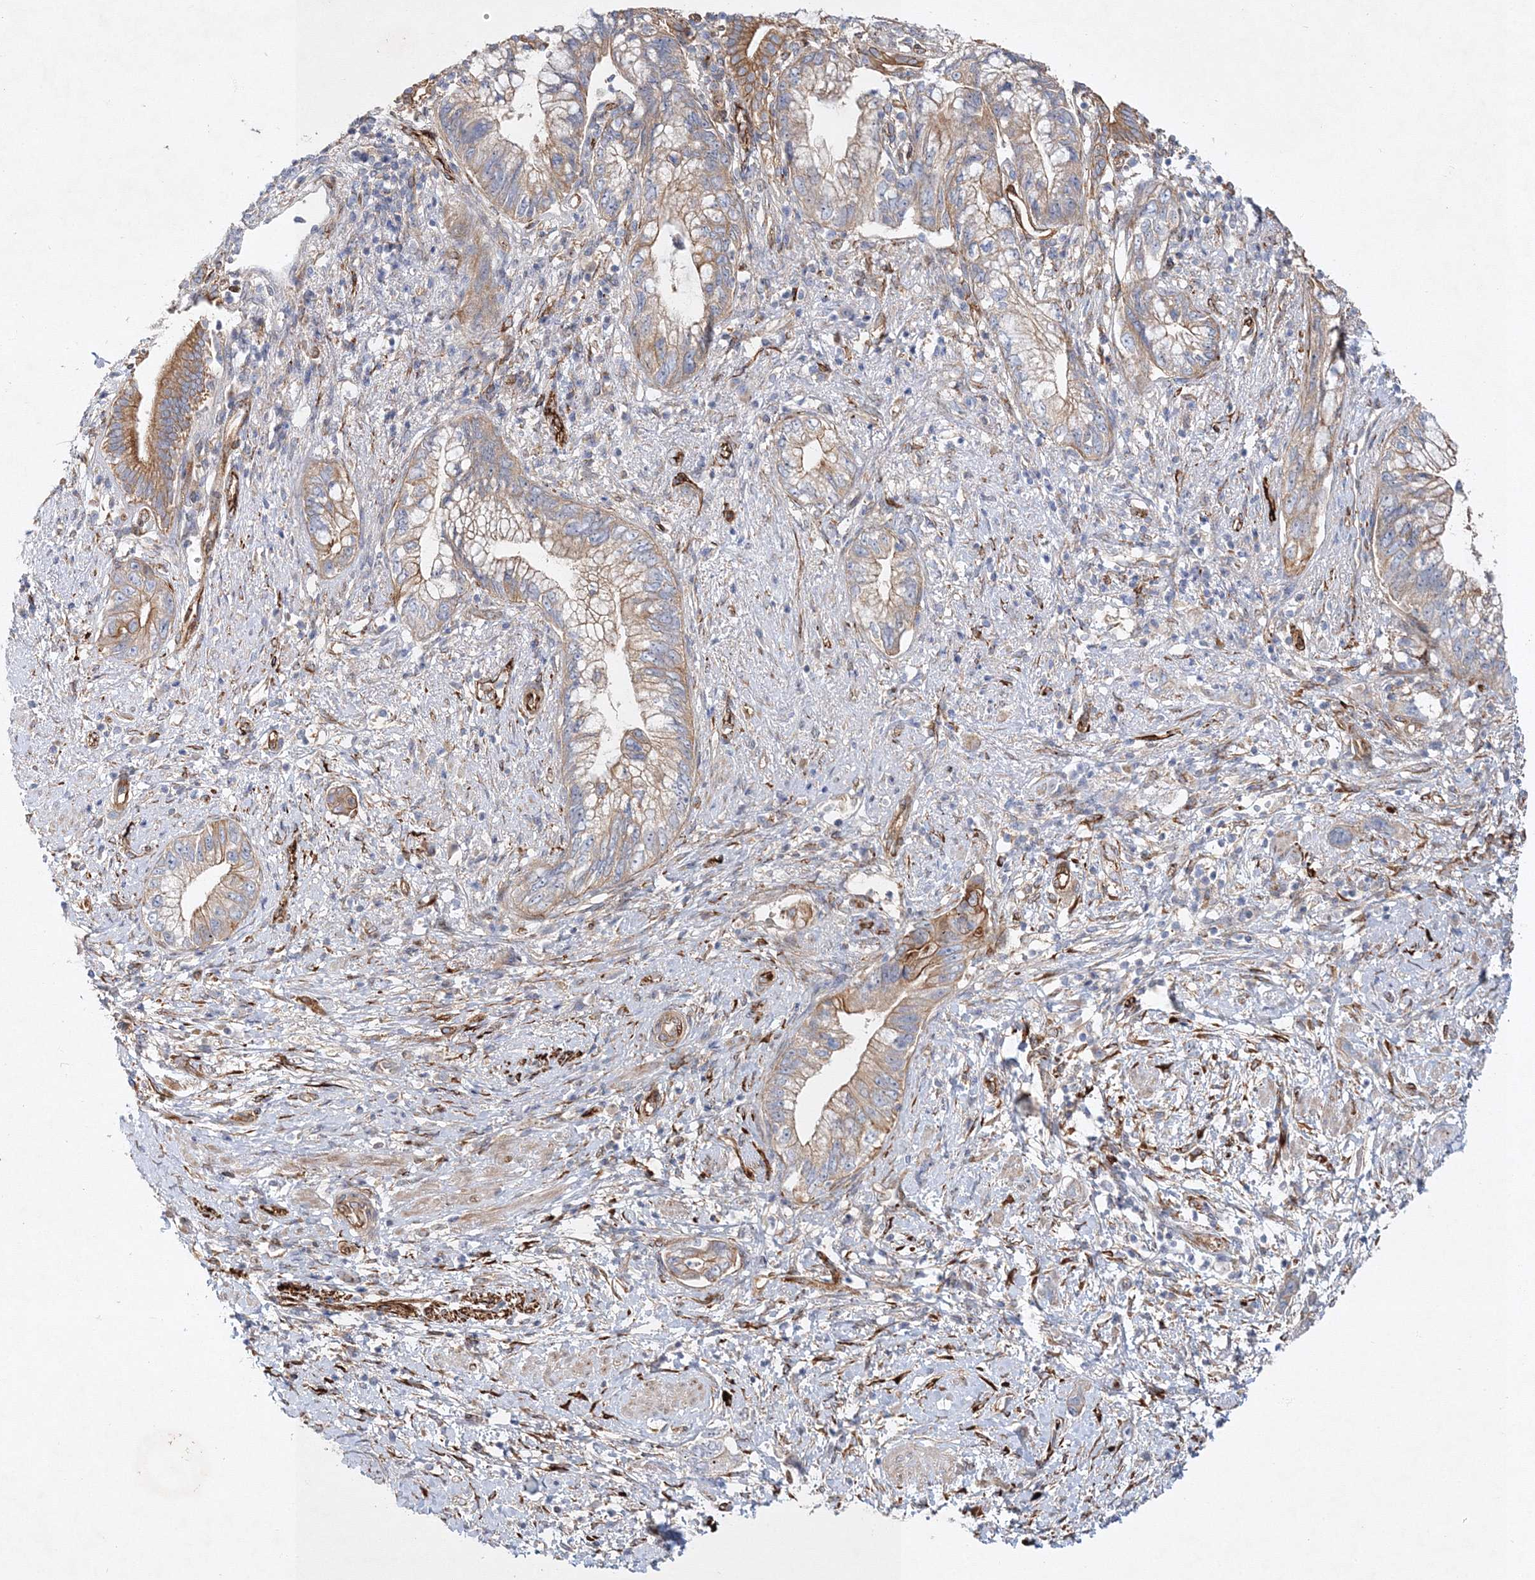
{"staining": {"intensity": "weak", "quantity": "25%-75%", "location": "cytoplasmic/membranous"}, "tissue": "pancreatic cancer", "cell_type": "Tumor cells", "image_type": "cancer", "snomed": [{"axis": "morphology", "description": "Adenocarcinoma, NOS"}, {"axis": "topography", "description": "Pancreas"}], "caption": "The micrograph demonstrates a brown stain indicating the presence of a protein in the cytoplasmic/membranous of tumor cells in adenocarcinoma (pancreatic).", "gene": "ZFYVE16", "patient": {"sex": "female", "age": 73}}